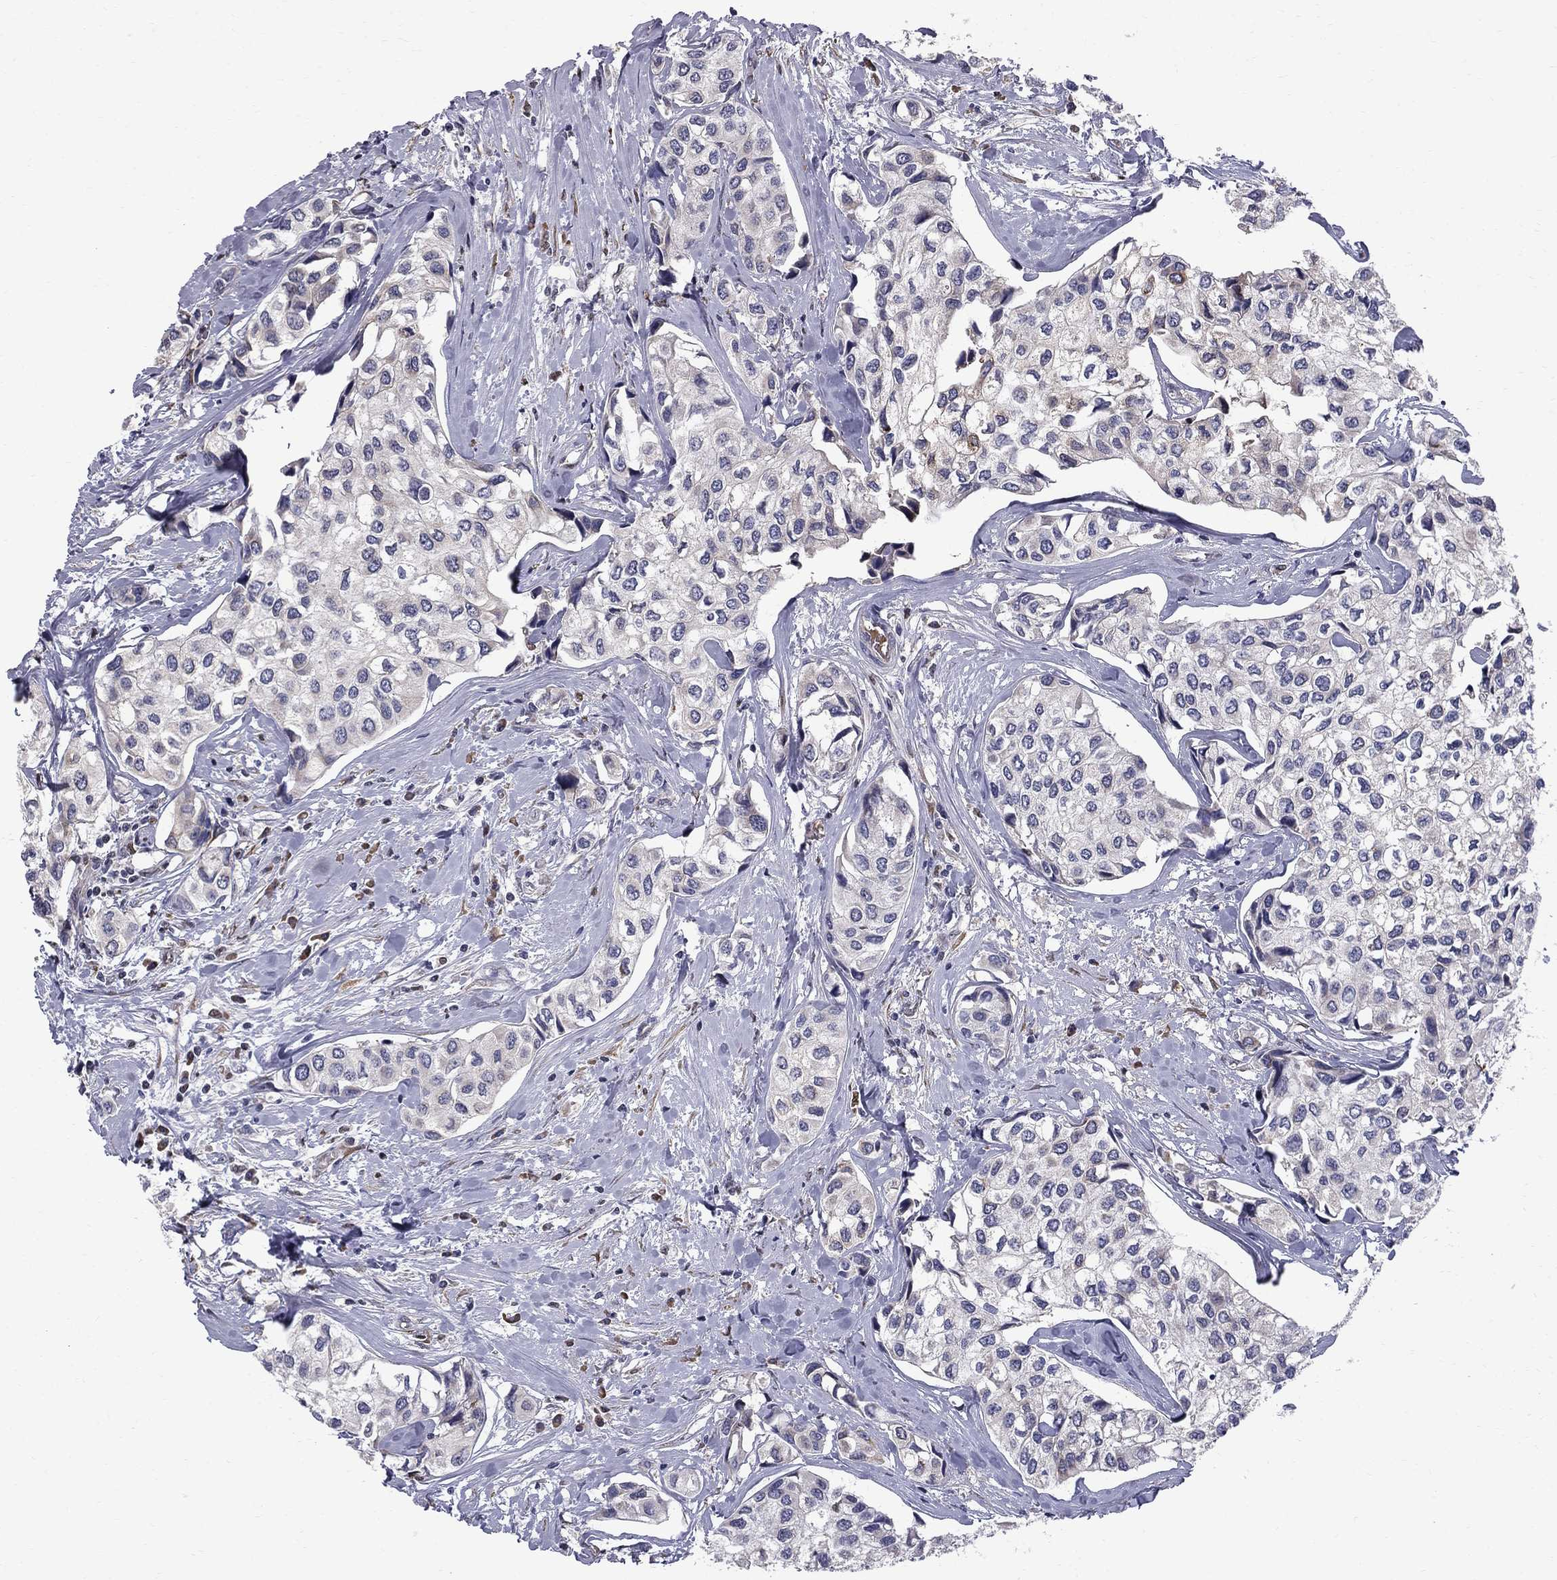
{"staining": {"intensity": "negative", "quantity": "none", "location": "none"}, "tissue": "urothelial cancer", "cell_type": "Tumor cells", "image_type": "cancer", "snomed": [{"axis": "morphology", "description": "Urothelial carcinoma, High grade"}, {"axis": "topography", "description": "Urinary bladder"}], "caption": "This is an immunohistochemistry photomicrograph of human high-grade urothelial carcinoma. There is no staining in tumor cells.", "gene": "HSPB2", "patient": {"sex": "male", "age": 73}}